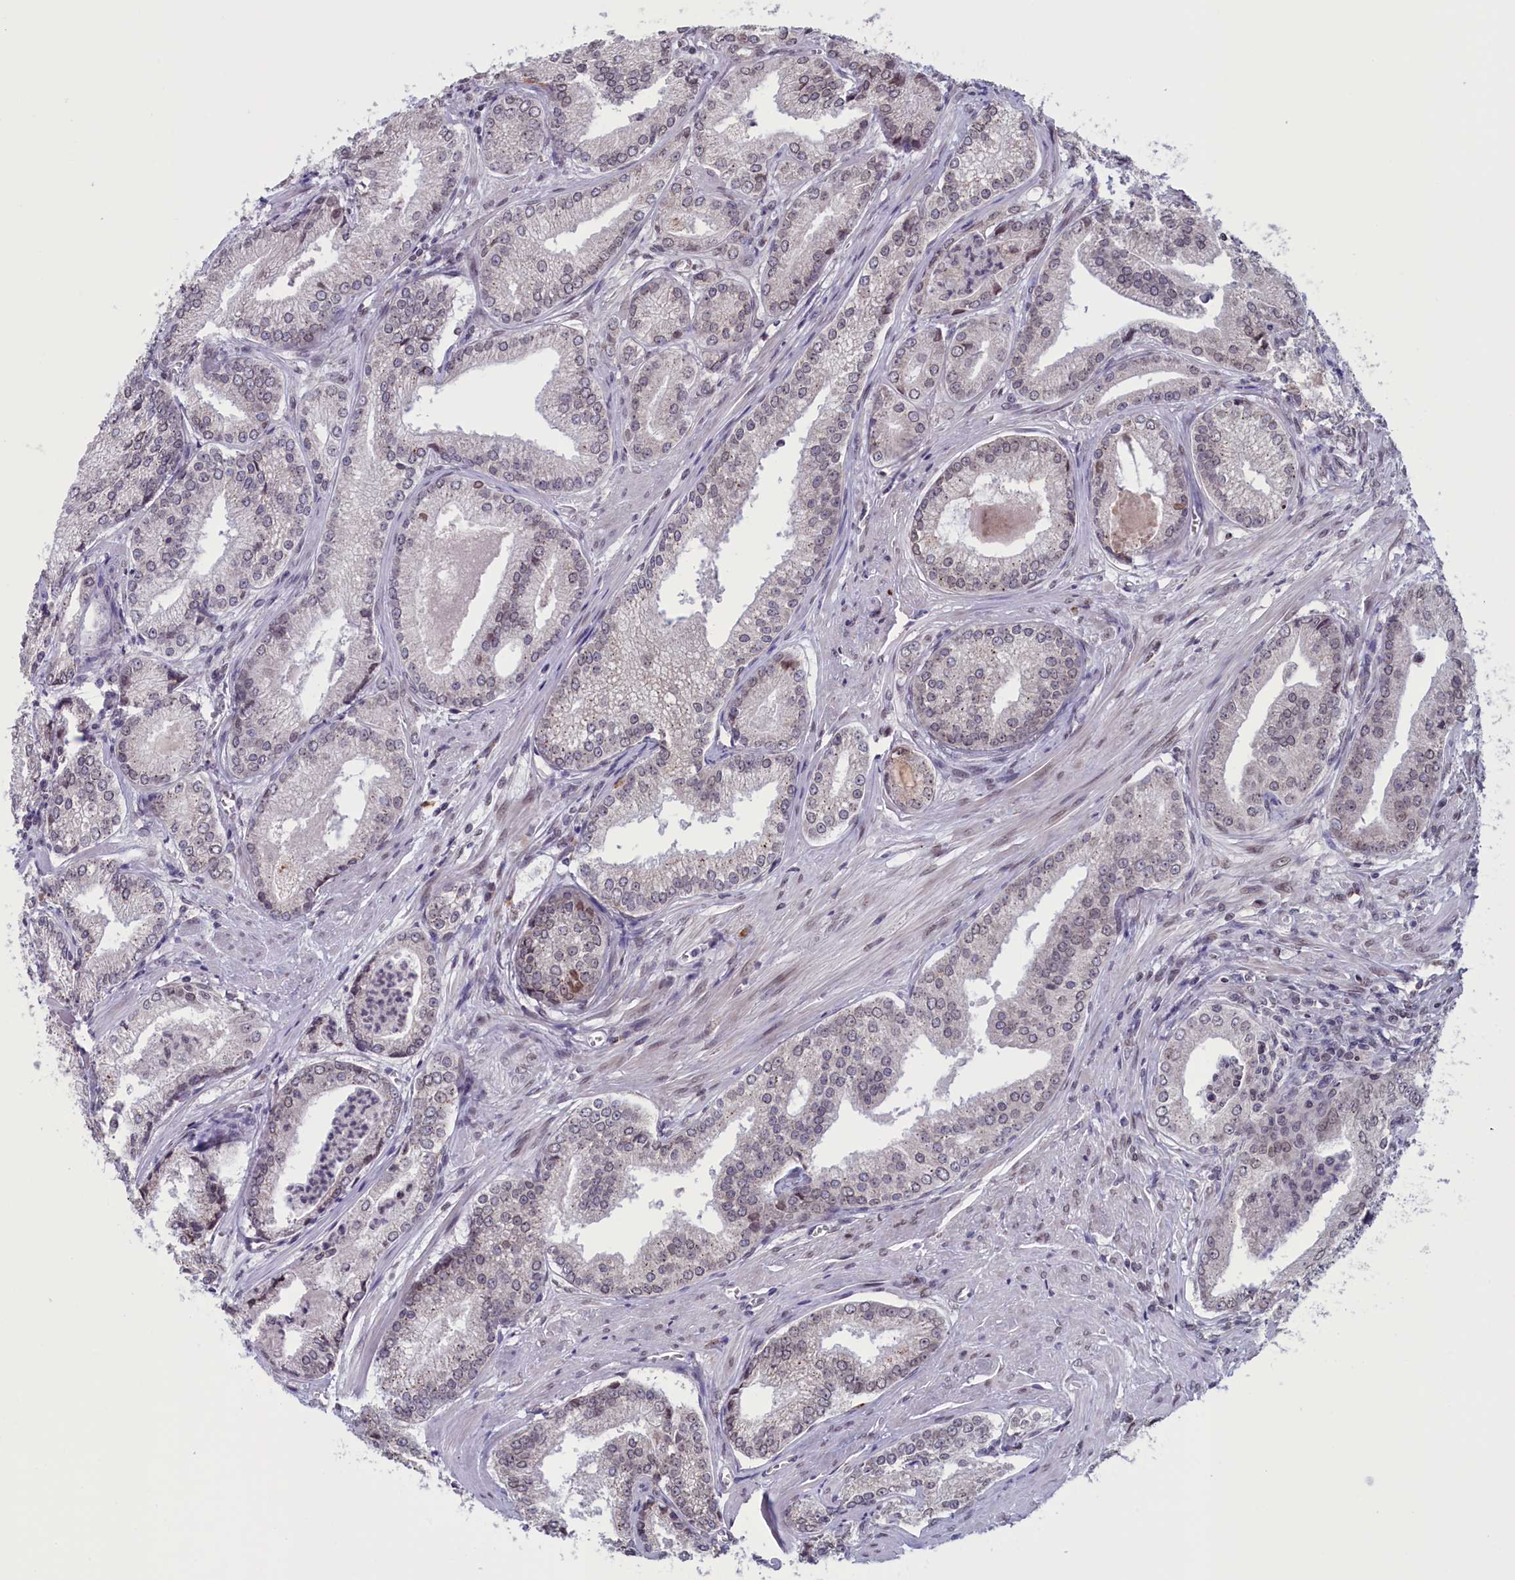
{"staining": {"intensity": "weak", "quantity": "<25%", "location": "cytoplasmic/membranous"}, "tissue": "prostate cancer", "cell_type": "Tumor cells", "image_type": "cancer", "snomed": [{"axis": "morphology", "description": "Adenocarcinoma, Low grade"}, {"axis": "topography", "description": "Prostate"}], "caption": "High power microscopy micrograph of an IHC micrograph of prostate adenocarcinoma (low-grade), revealing no significant expression in tumor cells.", "gene": "PARS2", "patient": {"sex": "male", "age": 54}}